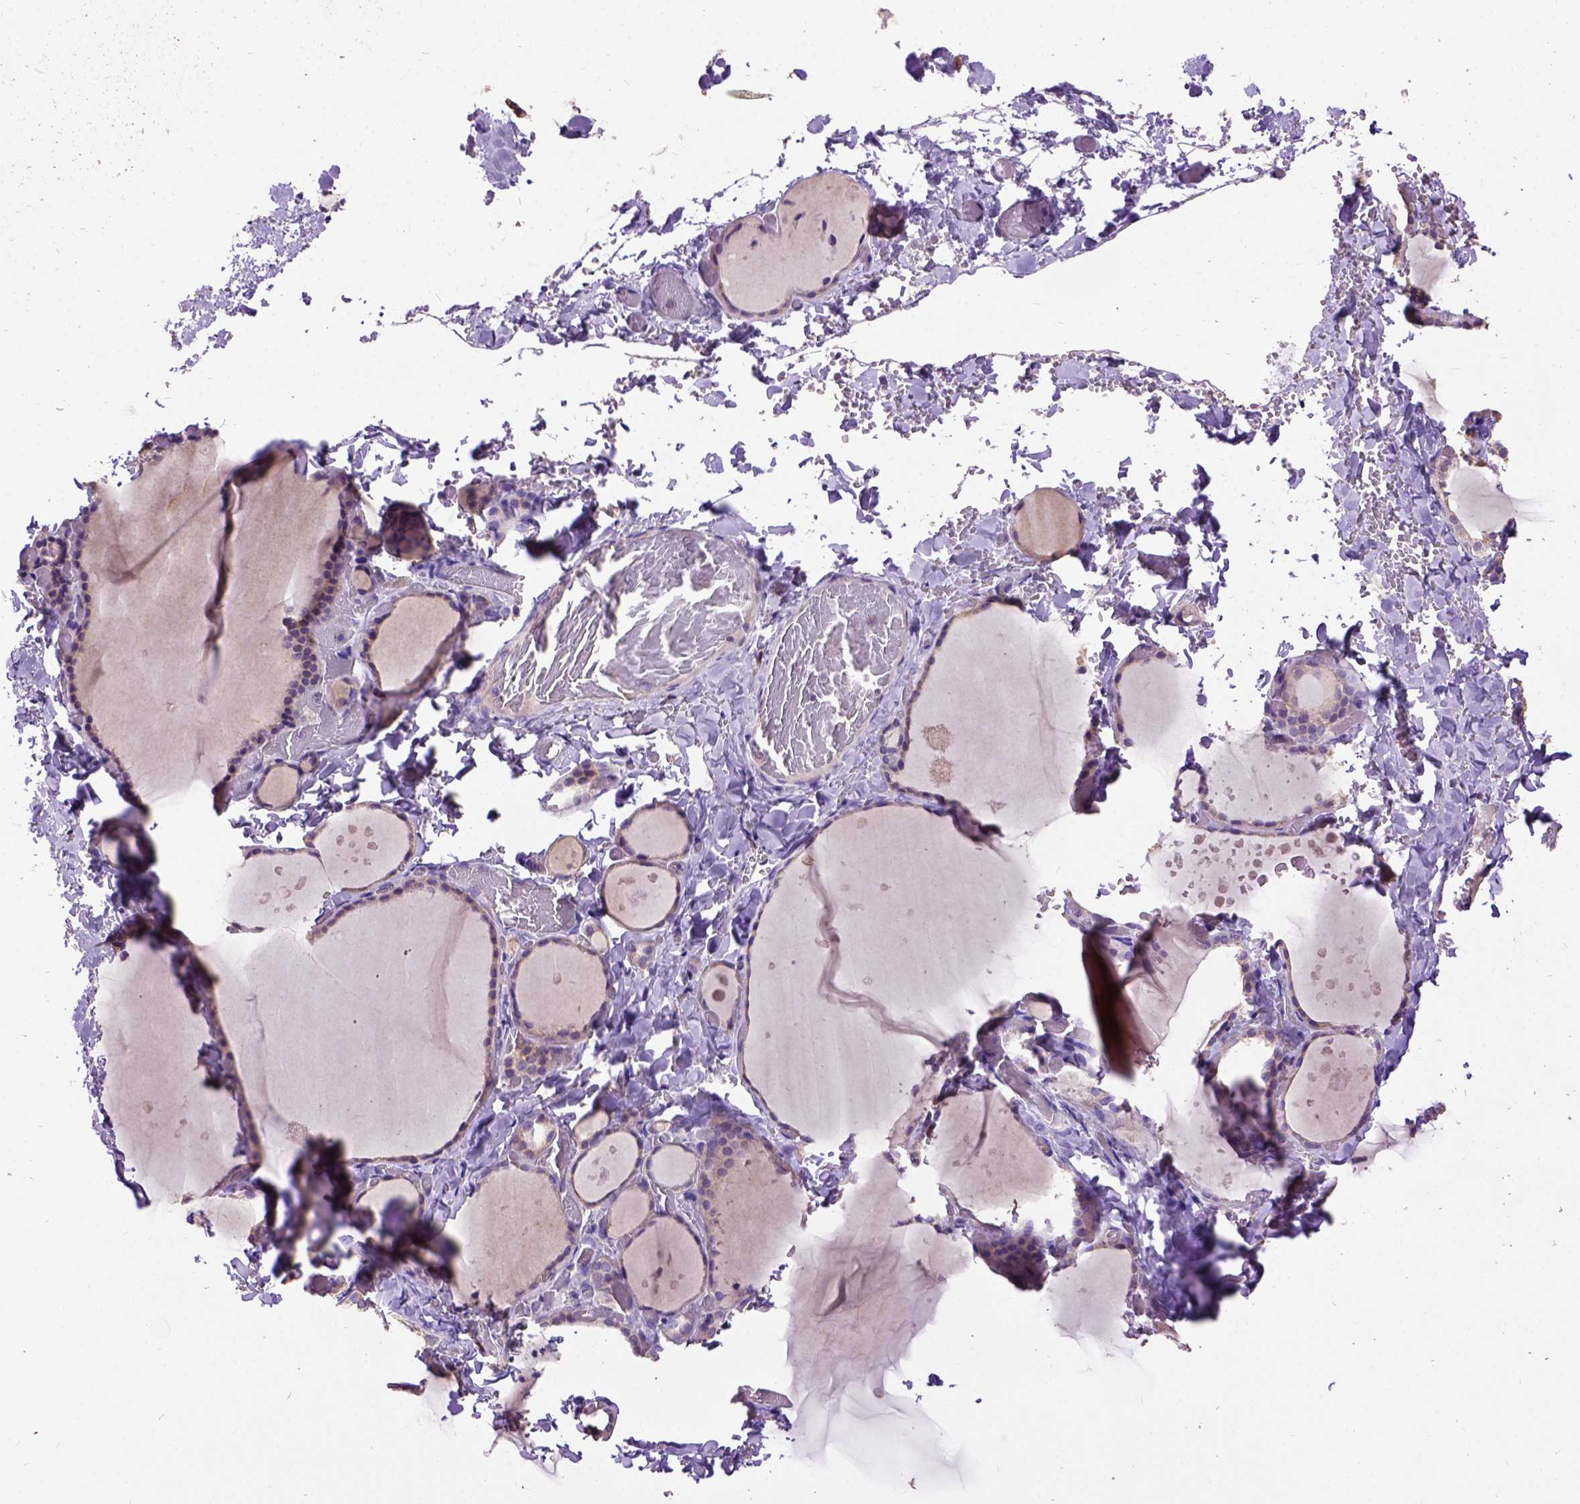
{"staining": {"intensity": "negative", "quantity": "none", "location": "none"}, "tissue": "thyroid gland", "cell_type": "Glandular cells", "image_type": "normal", "snomed": [{"axis": "morphology", "description": "Normal tissue, NOS"}, {"axis": "topography", "description": "Thyroid gland"}], "caption": "Immunohistochemistry (IHC) of normal thyroid gland reveals no staining in glandular cells. (DAB (3,3'-diaminobenzidine) immunohistochemistry, high magnification).", "gene": "DQX1", "patient": {"sex": "female", "age": 36}}